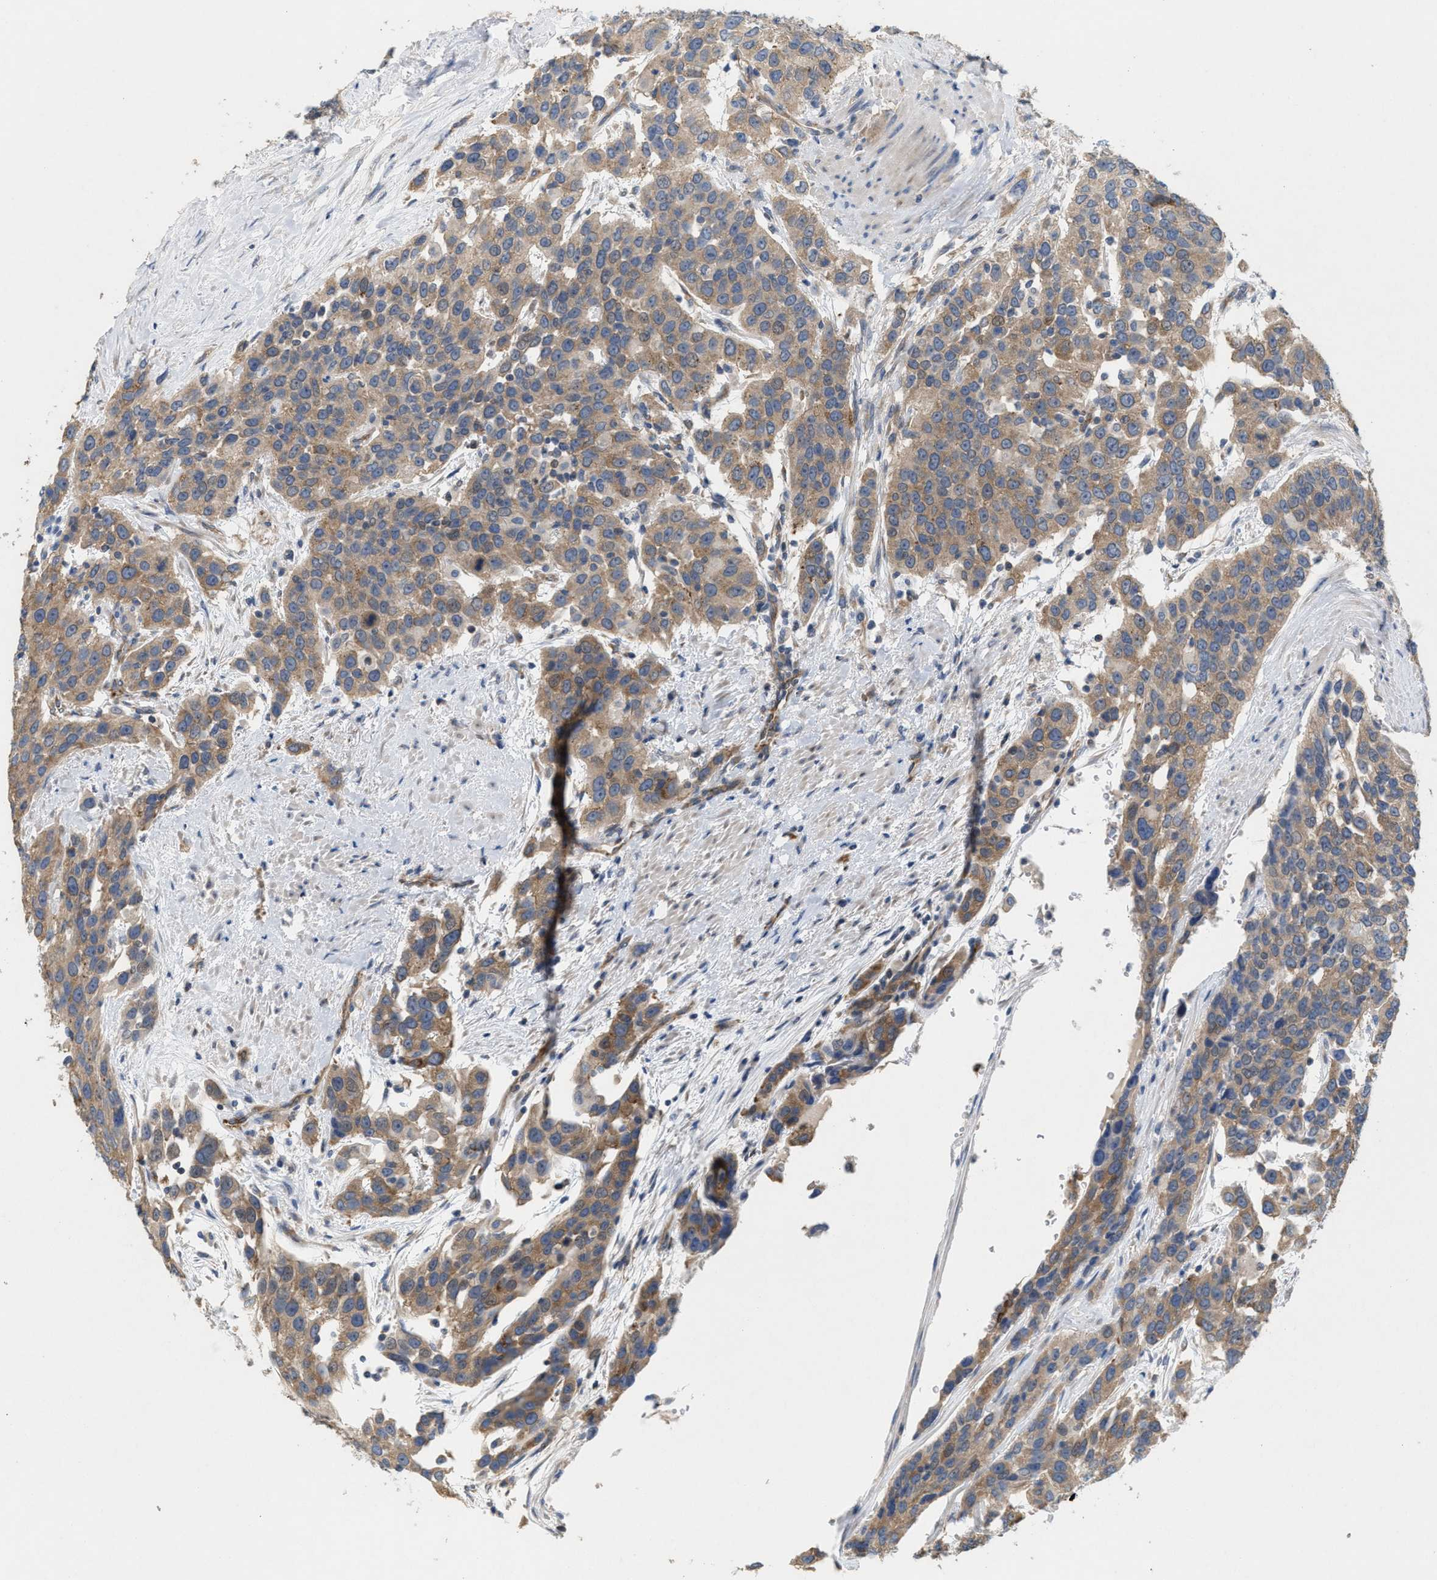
{"staining": {"intensity": "moderate", "quantity": ">75%", "location": "cytoplasmic/membranous"}, "tissue": "urothelial cancer", "cell_type": "Tumor cells", "image_type": "cancer", "snomed": [{"axis": "morphology", "description": "Urothelial carcinoma, High grade"}, {"axis": "topography", "description": "Urinary bladder"}], "caption": "High-power microscopy captured an immunohistochemistry (IHC) image of urothelial cancer, revealing moderate cytoplasmic/membranous positivity in approximately >75% of tumor cells.", "gene": "UBAP2", "patient": {"sex": "female", "age": 80}}